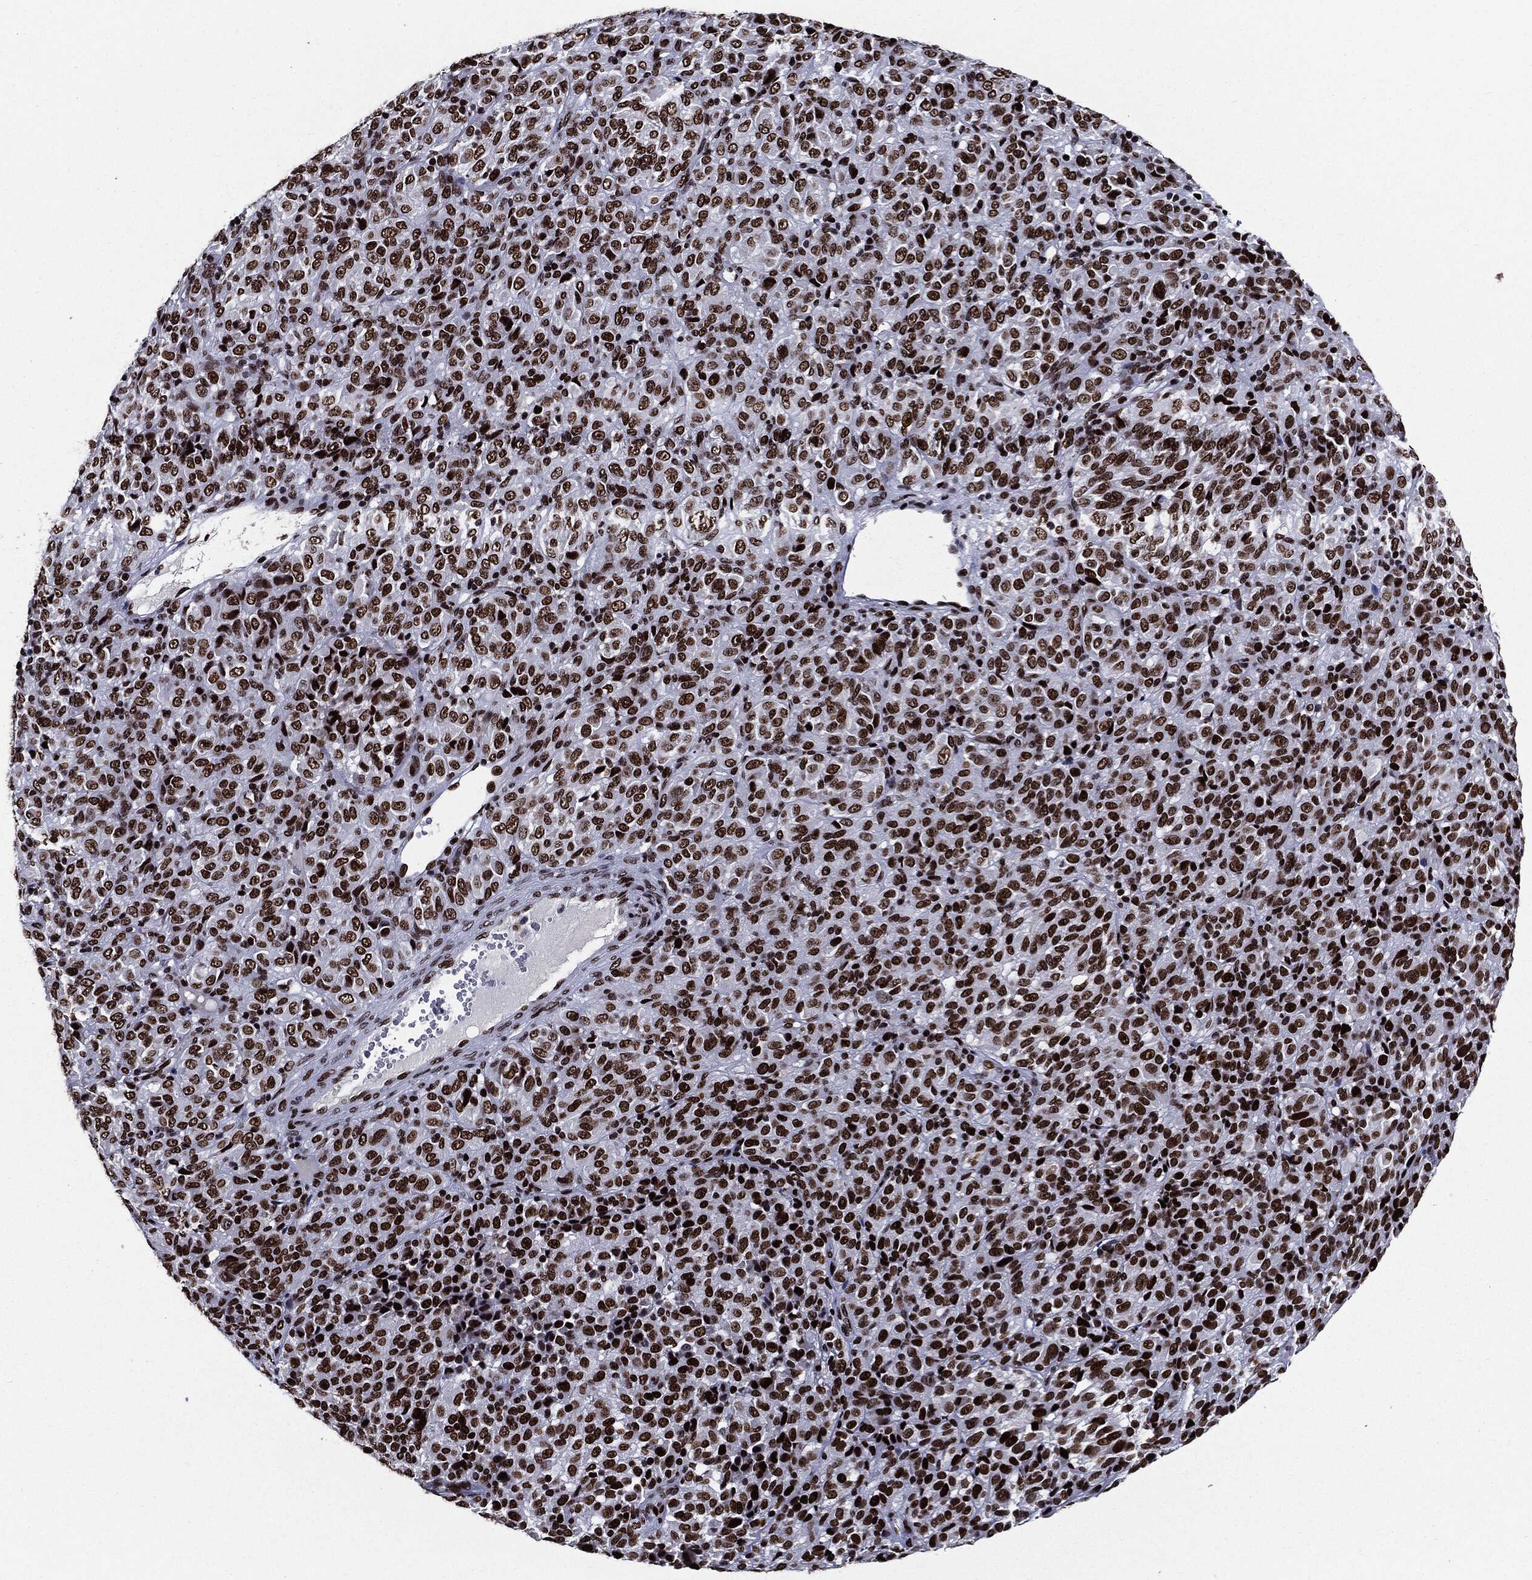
{"staining": {"intensity": "strong", "quantity": ">75%", "location": "nuclear"}, "tissue": "melanoma", "cell_type": "Tumor cells", "image_type": "cancer", "snomed": [{"axis": "morphology", "description": "Malignant melanoma, Metastatic site"}, {"axis": "topography", "description": "Brain"}], "caption": "Protein analysis of melanoma tissue exhibits strong nuclear expression in approximately >75% of tumor cells. (Stains: DAB in brown, nuclei in blue, Microscopy: brightfield microscopy at high magnification).", "gene": "ZFP91", "patient": {"sex": "female", "age": 56}}